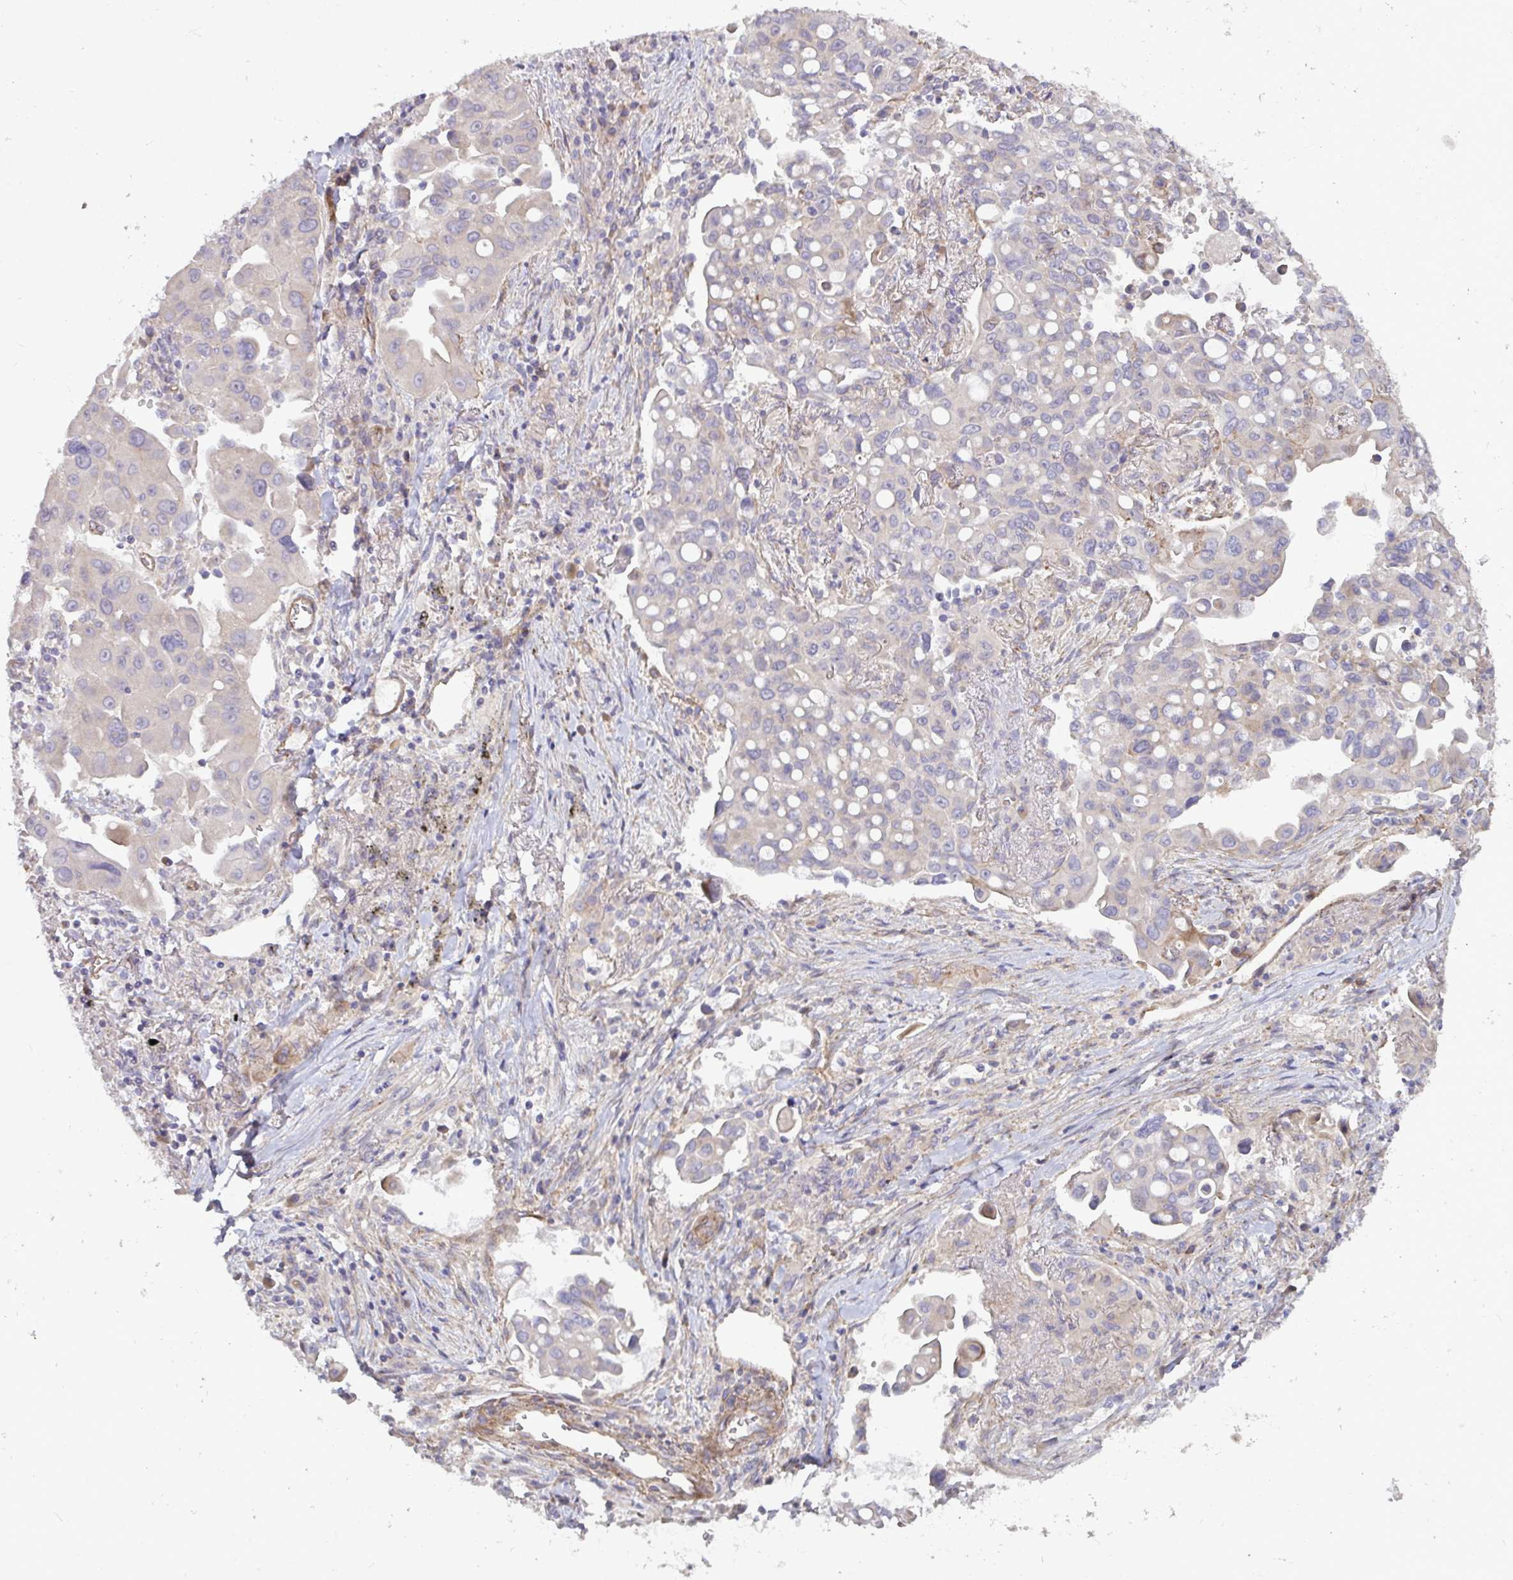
{"staining": {"intensity": "moderate", "quantity": "<25%", "location": "cytoplasmic/membranous"}, "tissue": "lung cancer", "cell_type": "Tumor cells", "image_type": "cancer", "snomed": [{"axis": "morphology", "description": "Adenocarcinoma, NOS"}, {"axis": "topography", "description": "Lung"}], "caption": "Brown immunohistochemical staining in adenocarcinoma (lung) displays moderate cytoplasmic/membranous positivity in about <25% of tumor cells.", "gene": "SH2D1B", "patient": {"sex": "male", "age": 68}}